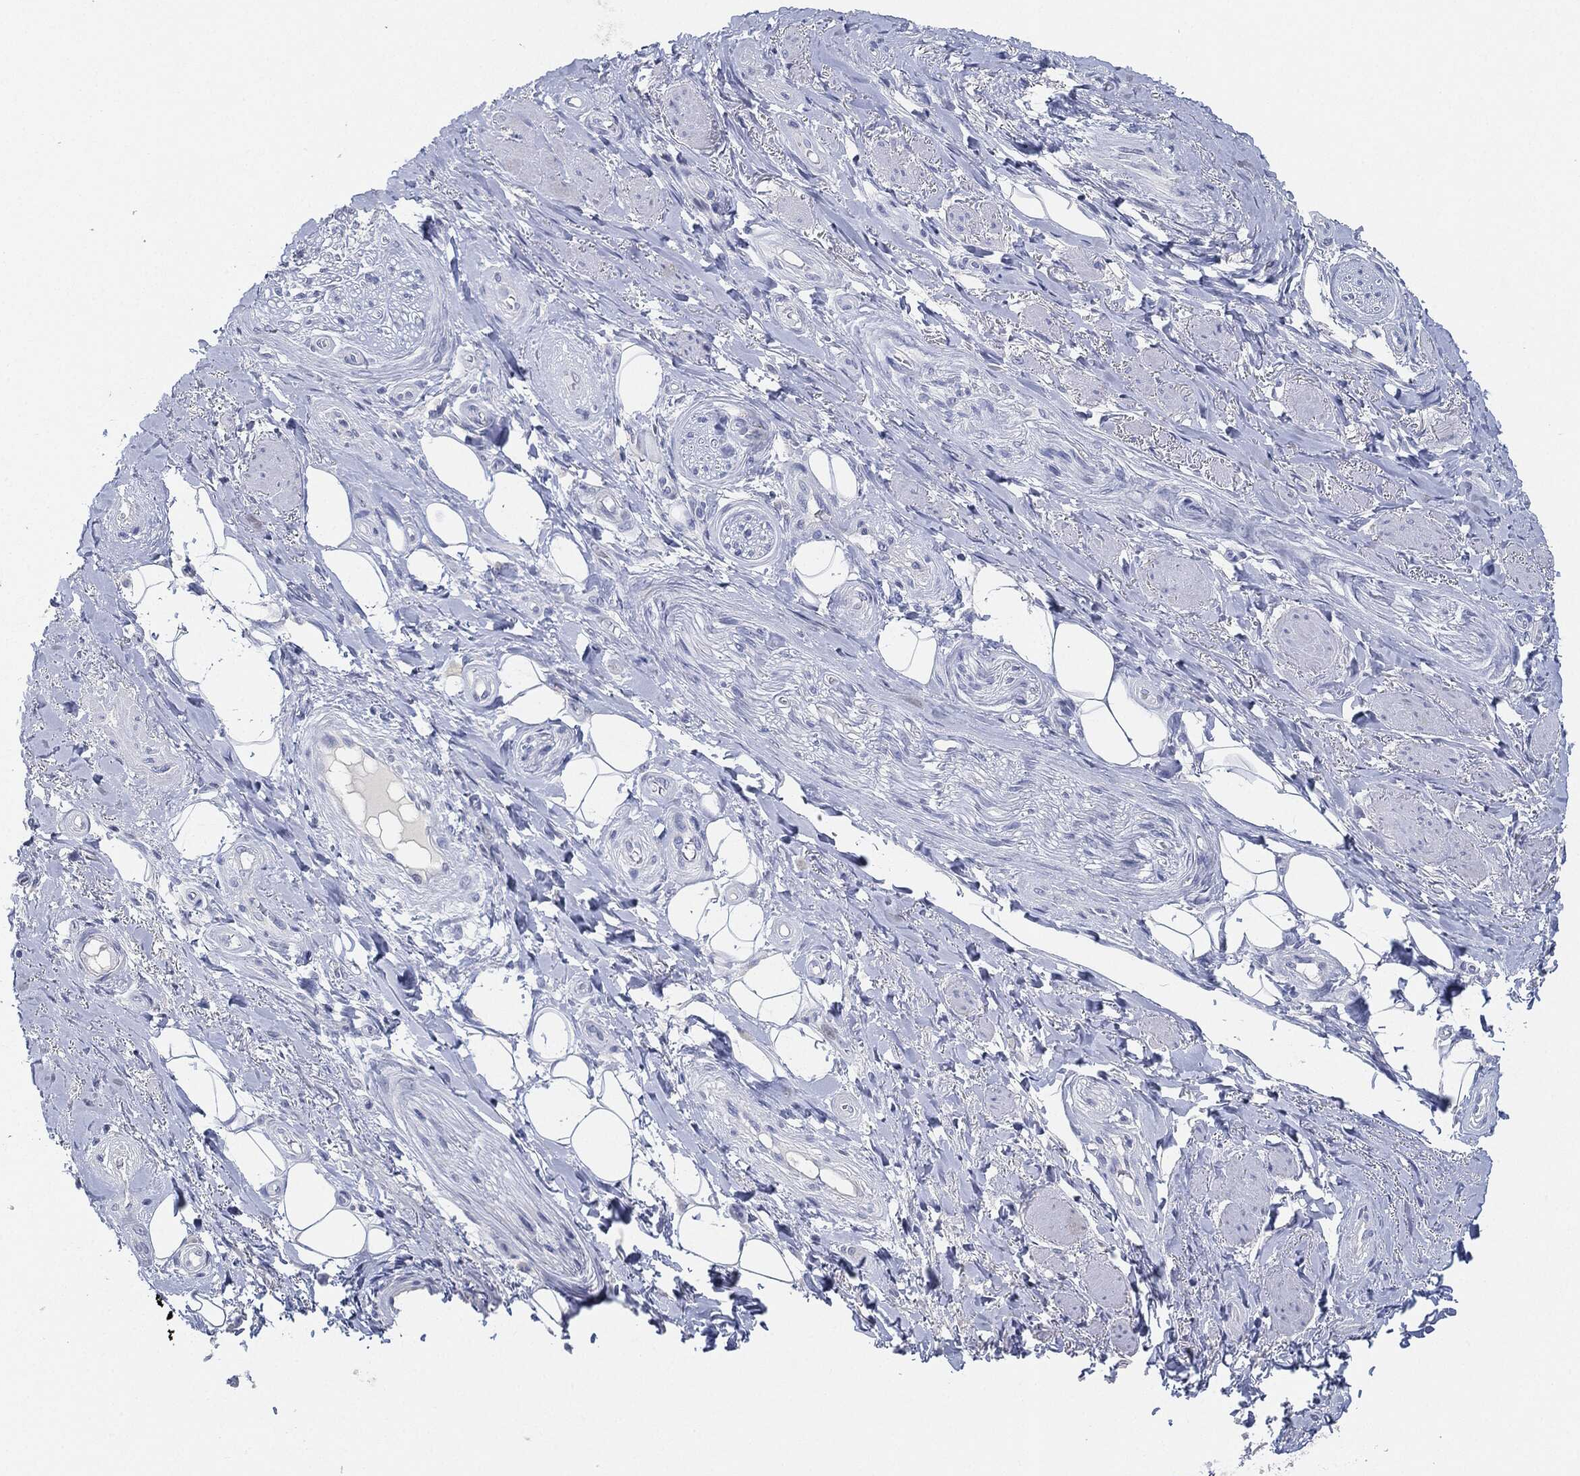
{"staining": {"intensity": "negative", "quantity": "none", "location": "none"}, "tissue": "adipose tissue", "cell_type": "Adipocytes", "image_type": "normal", "snomed": [{"axis": "morphology", "description": "Normal tissue, NOS"}, {"axis": "topography", "description": "Anal"}, {"axis": "topography", "description": "Peripheral nerve tissue"}], "caption": "High magnification brightfield microscopy of benign adipose tissue stained with DAB (brown) and counterstained with hematoxylin (blue): adipocytes show no significant expression.", "gene": "AFP", "patient": {"sex": "male", "age": 53}}